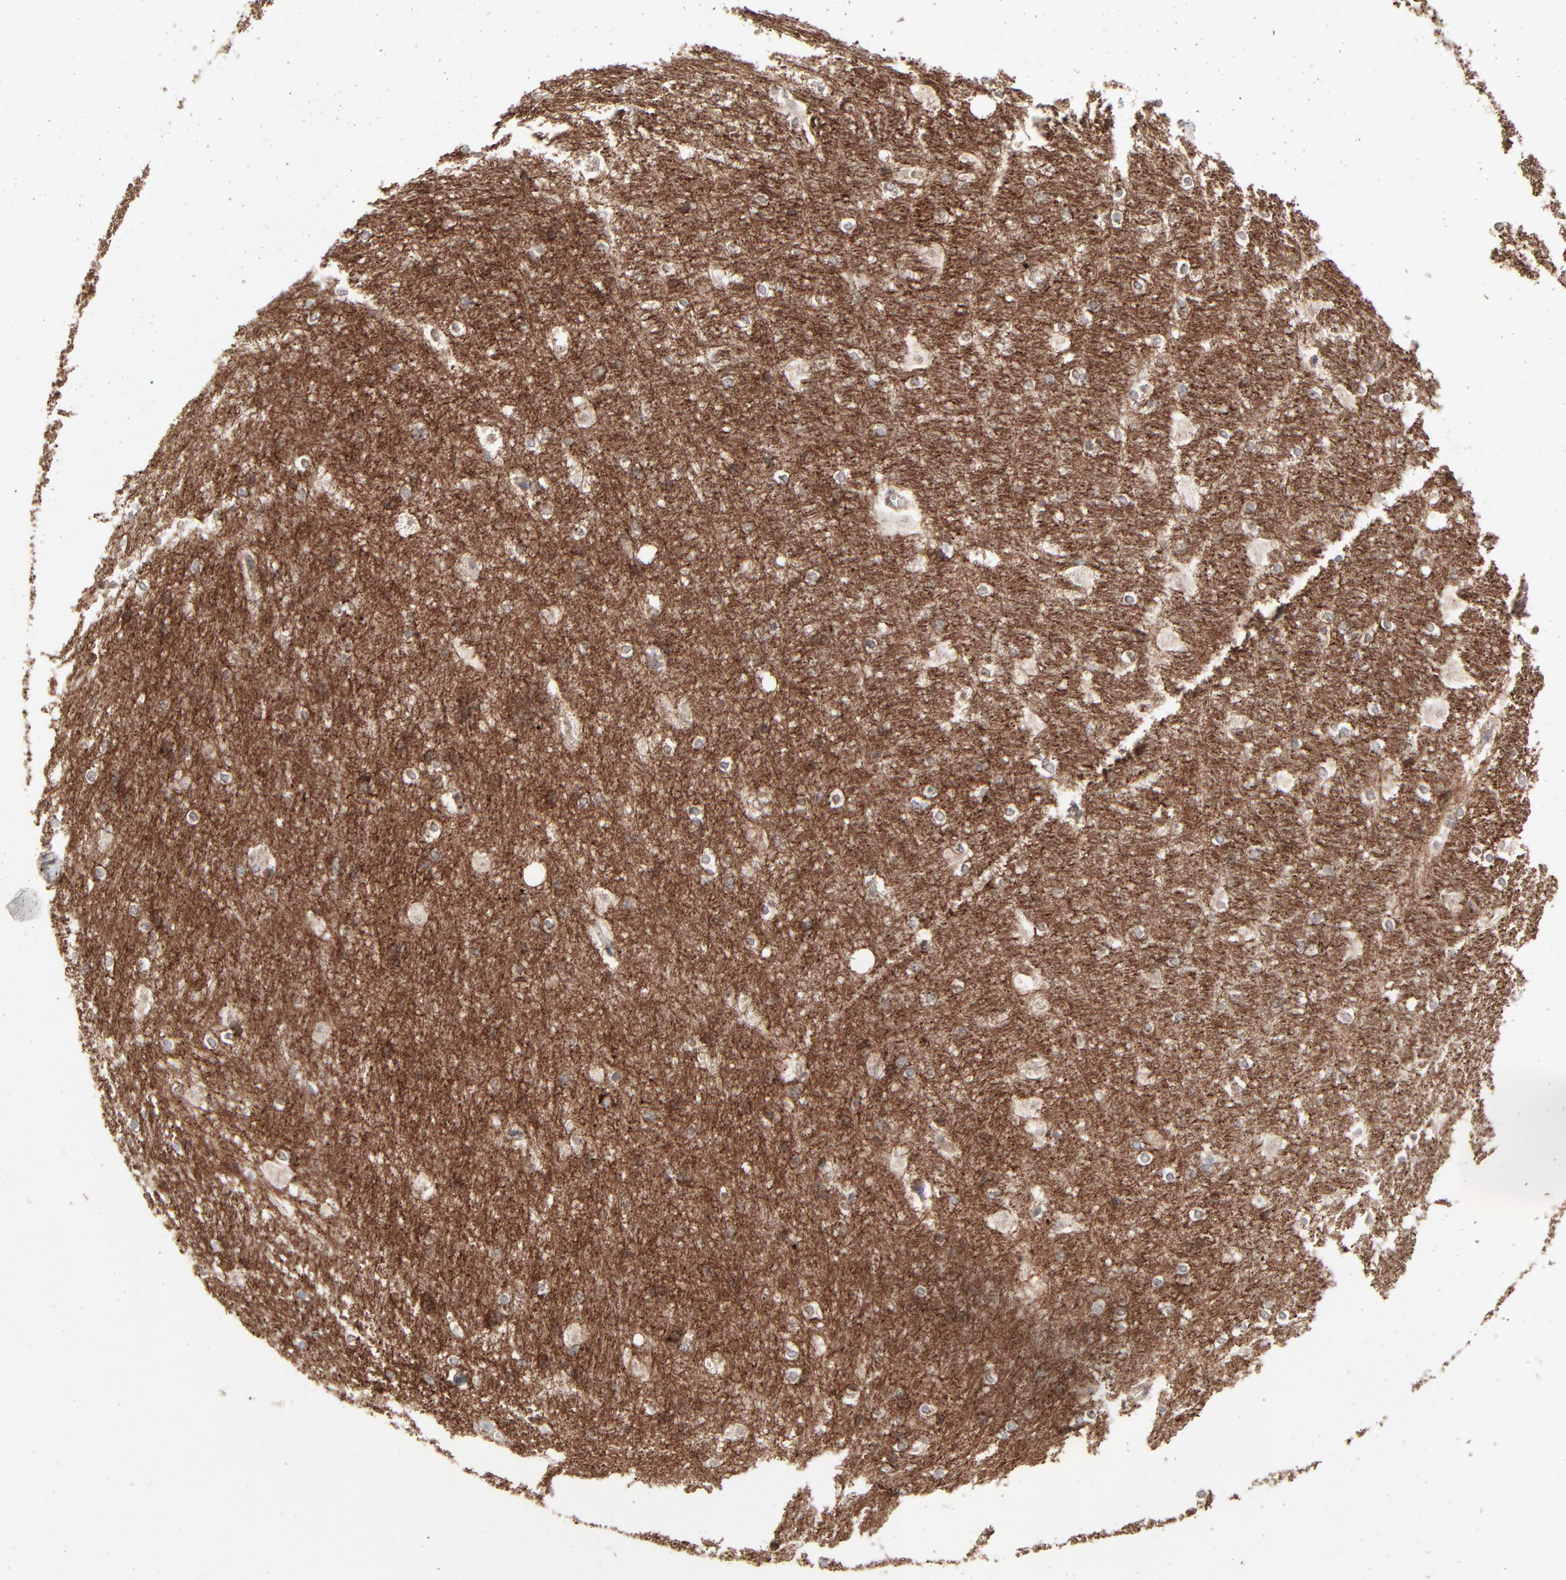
{"staining": {"intensity": "negative", "quantity": "none", "location": "none"}, "tissue": "hippocampus", "cell_type": "Glial cells", "image_type": "normal", "snomed": [{"axis": "morphology", "description": "Normal tissue, NOS"}, {"axis": "topography", "description": "Hippocampus"}], "caption": "High power microscopy histopathology image of an IHC histopathology image of benign hippocampus, revealing no significant staining in glial cells.", "gene": "JAM3", "patient": {"sex": "female", "age": 19}}